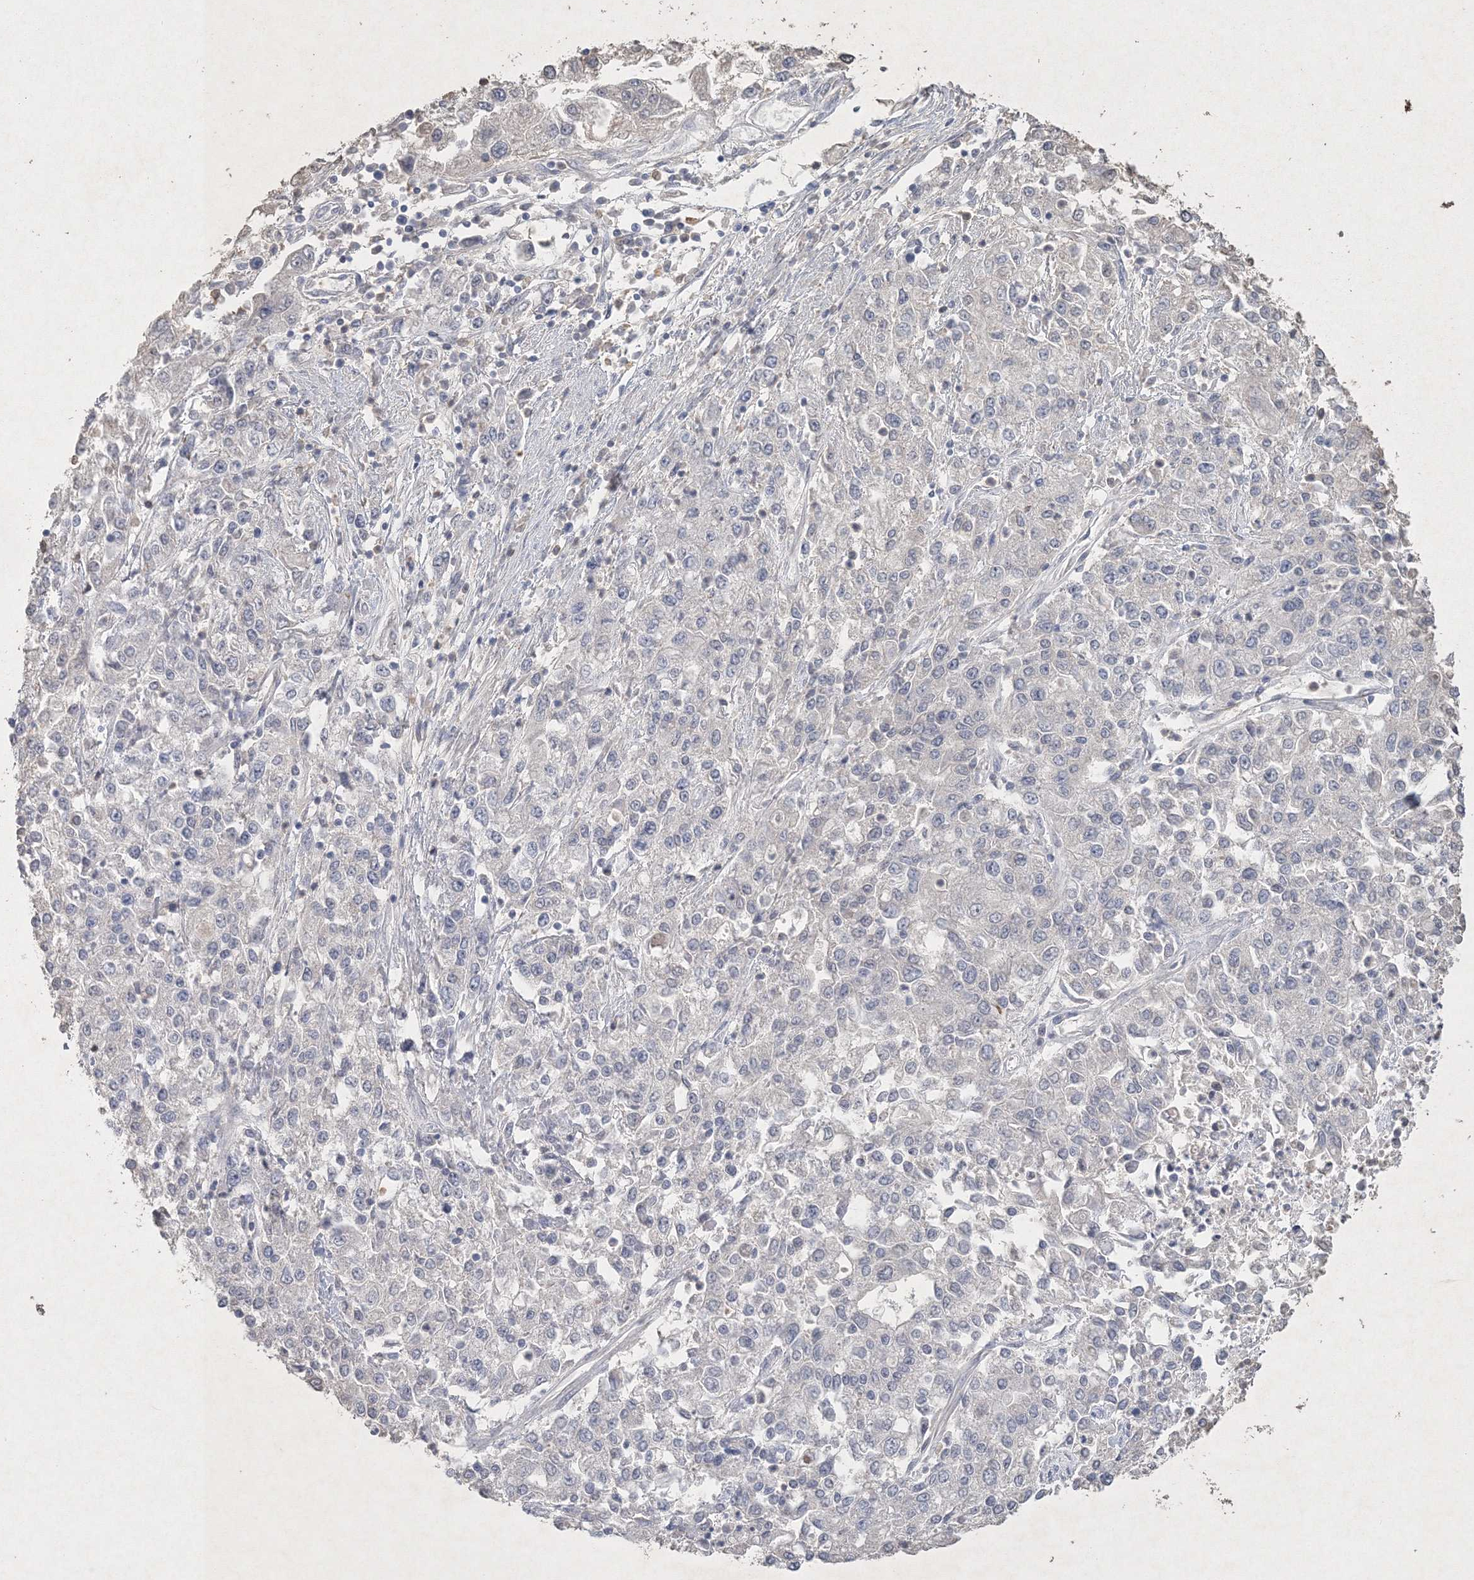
{"staining": {"intensity": "negative", "quantity": "none", "location": "none"}, "tissue": "endometrial cancer", "cell_type": "Tumor cells", "image_type": "cancer", "snomed": [{"axis": "morphology", "description": "Adenocarcinoma, NOS"}, {"axis": "topography", "description": "Endometrium"}], "caption": "This is an immunohistochemistry (IHC) micrograph of human endometrial cancer. There is no expression in tumor cells.", "gene": "UIMC1", "patient": {"sex": "female", "age": 49}}